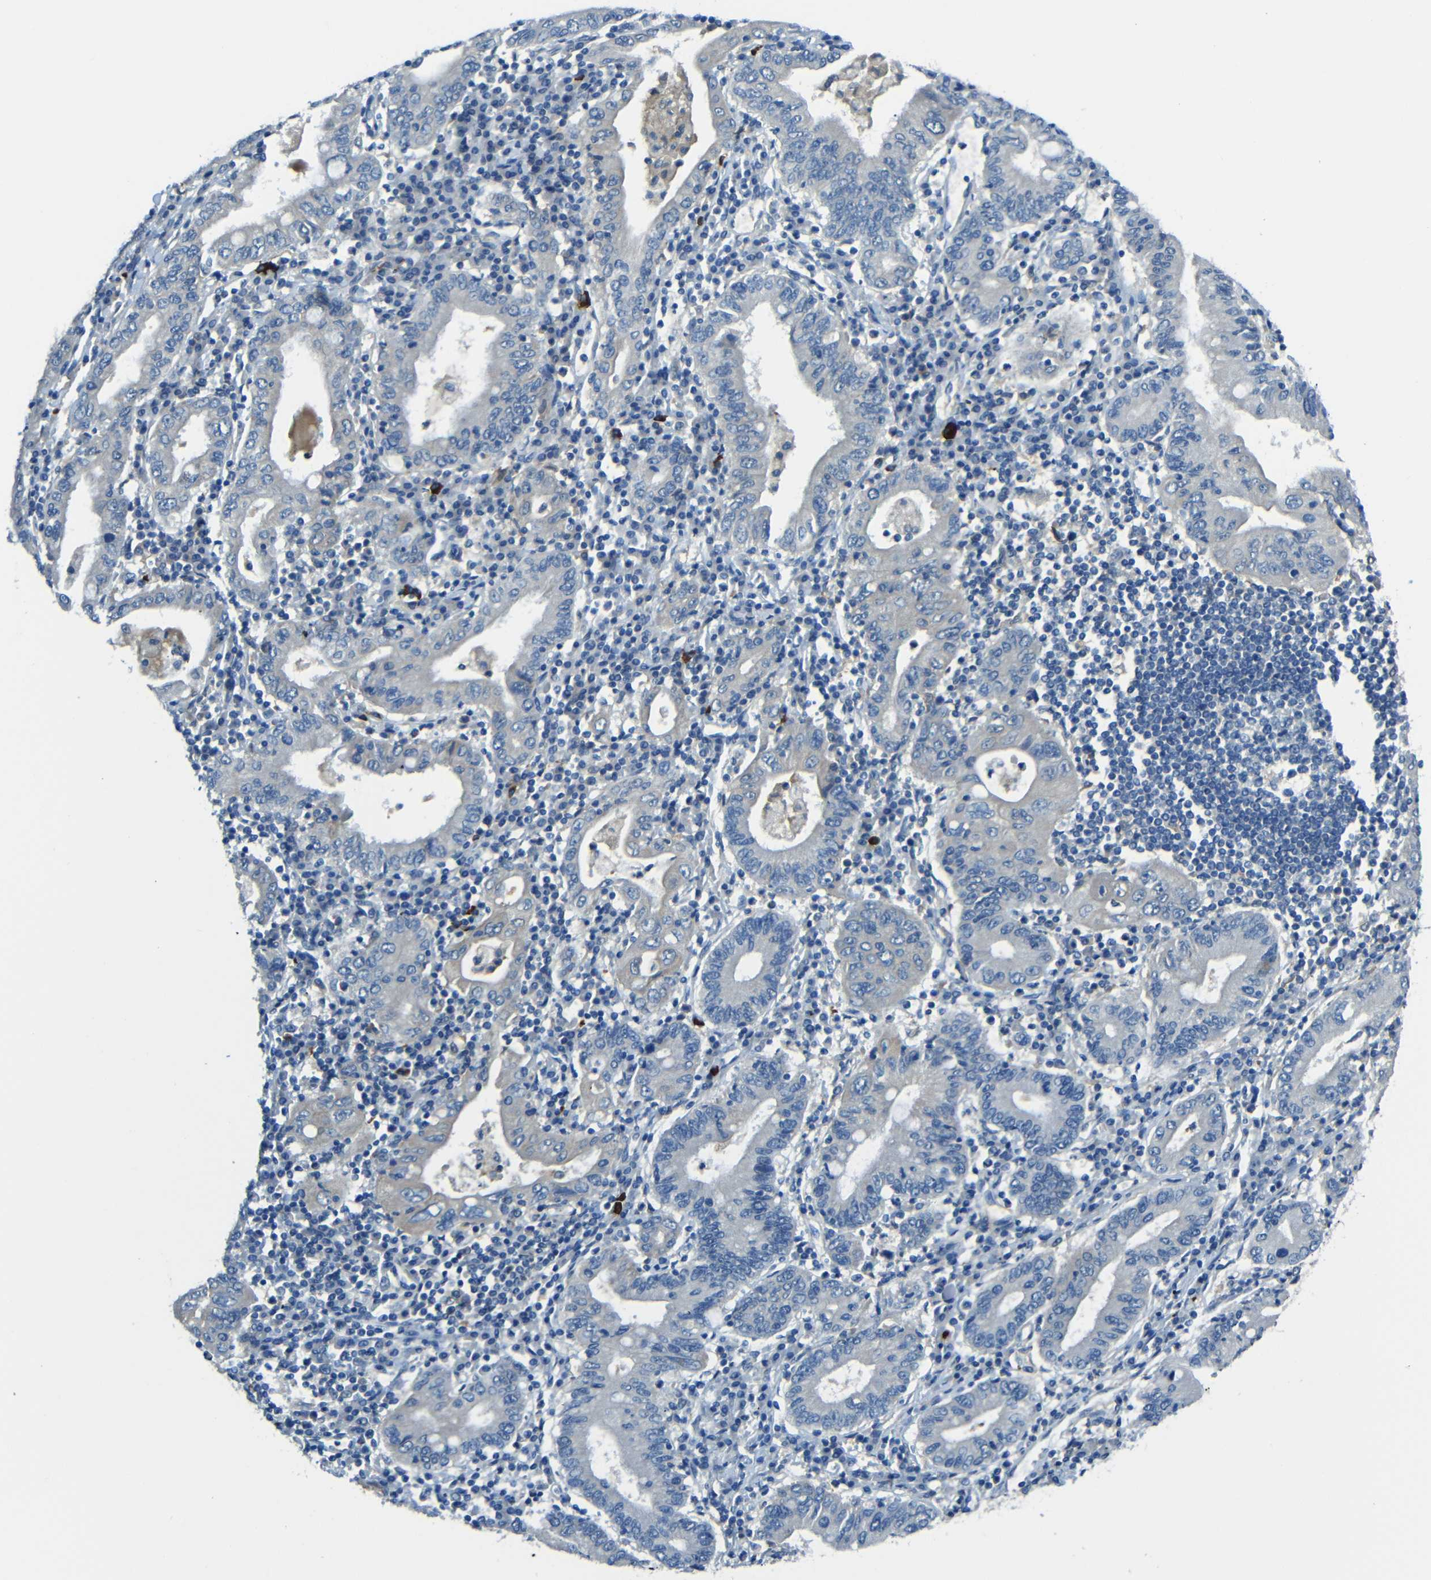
{"staining": {"intensity": "negative", "quantity": "none", "location": "none"}, "tissue": "stomach cancer", "cell_type": "Tumor cells", "image_type": "cancer", "snomed": [{"axis": "morphology", "description": "Normal tissue, NOS"}, {"axis": "morphology", "description": "Adenocarcinoma, NOS"}, {"axis": "topography", "description": "Esophagus"}, {"axis": "topography", "description": "Stomach, upper"}, {"axis": "topography", "description": "Peripheral nerve tissue"}], "caption": "Immunohistochemical staining of human adenocarcinoma (stomach) exhibits no significant expression in tumor cells.", "gene": "CYP26B1", "patient": {"sex": "male", "age": 62}}